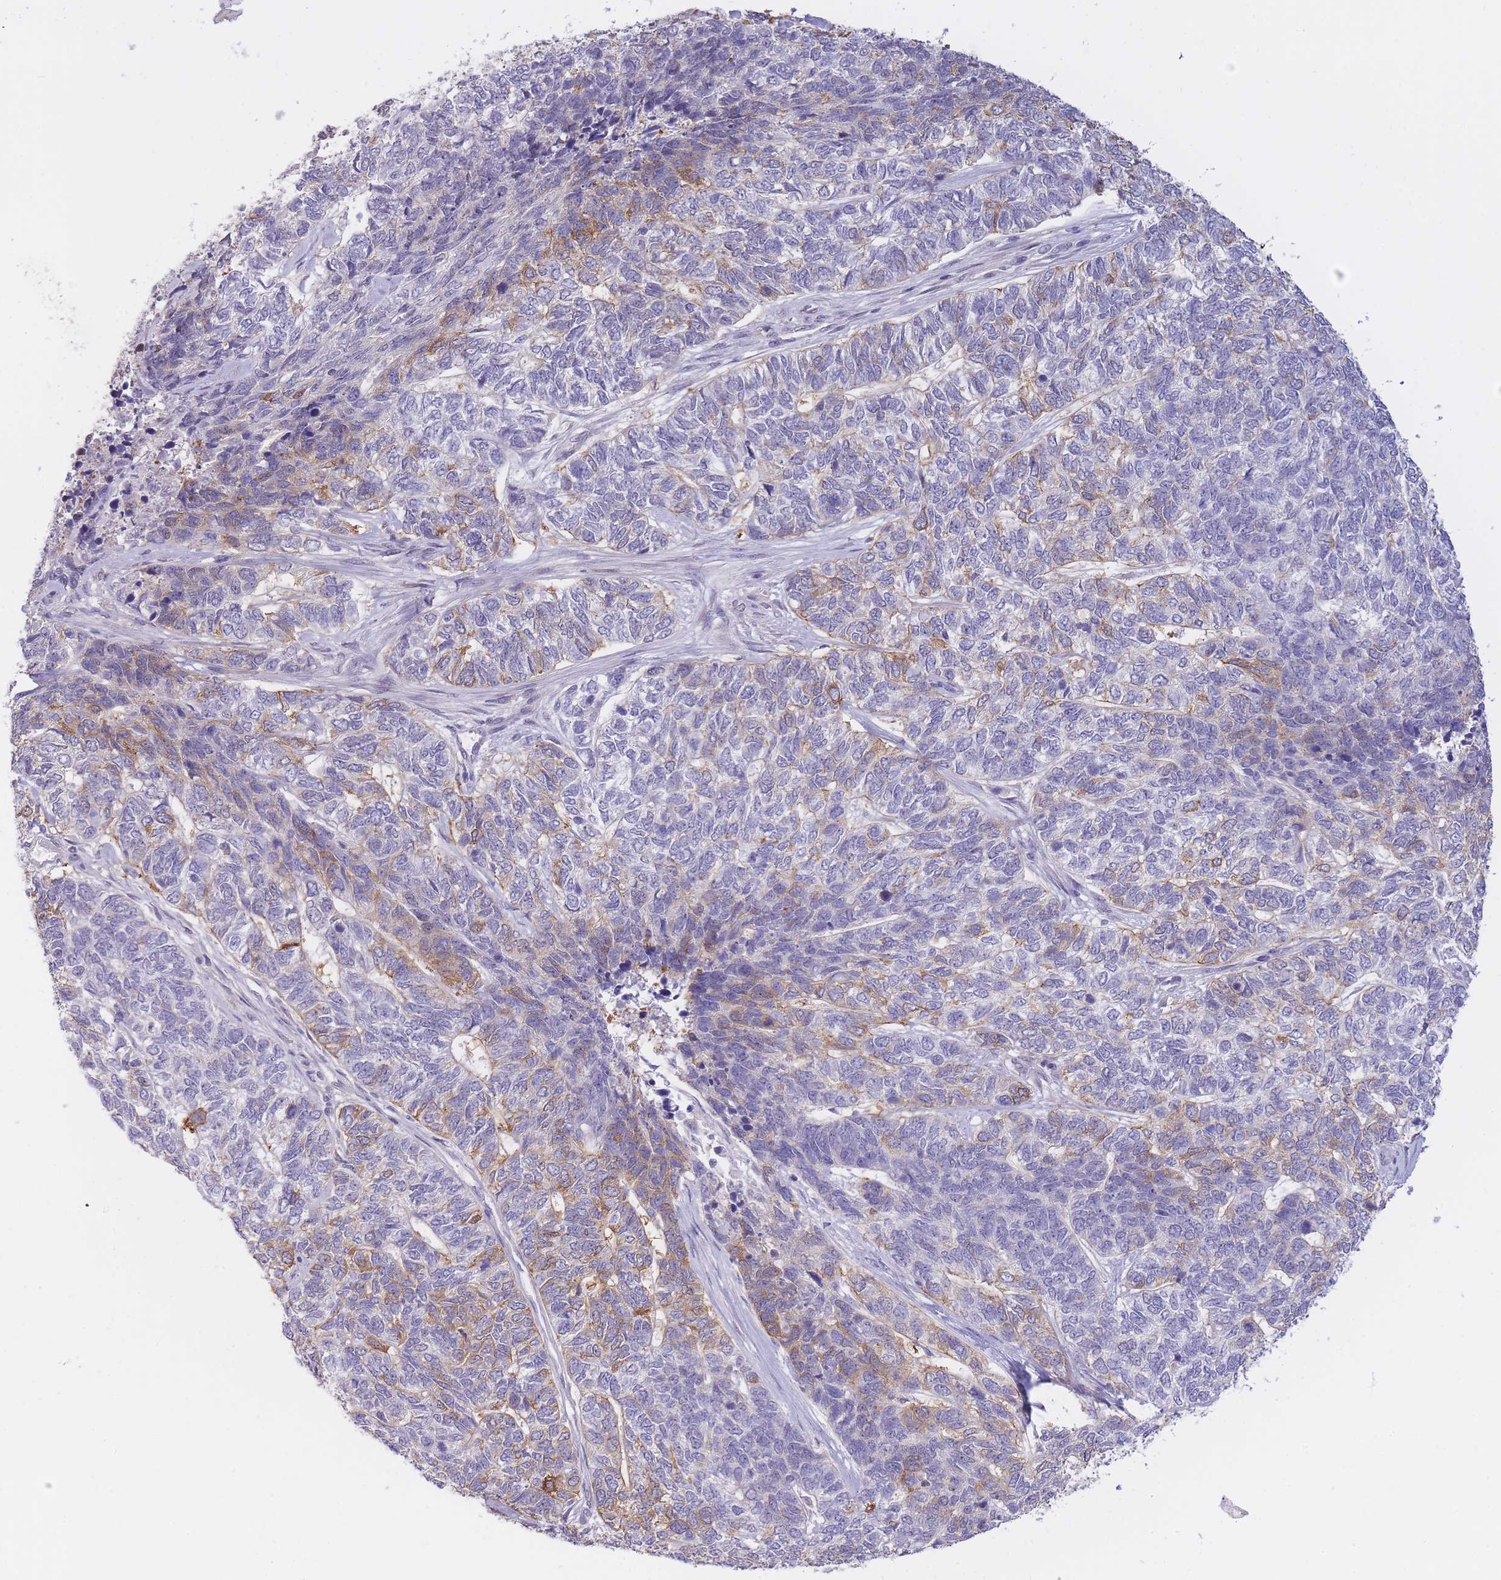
{"staining": {"intensity": "moderate", "quantity": "<25%", "location": "cytoplasmic/membranous"}, "tissue": "skin cancer", "cell_type": "Tumor cells", "image_type": "cancer", "snomed": [{"axis": "morphology", "description": "Basal cell carcinoma"}, {"axis": "topography", "description": "Skin"}], "caption": "Protein positivity by IHC reveals moderate cytoplasmic/membranous expression in about <25% of tumor cells in skin cancer (basal cell carcinoma).", "gene": "GOLGA6L25", "patient": {"sex": "female", "age": 65}}